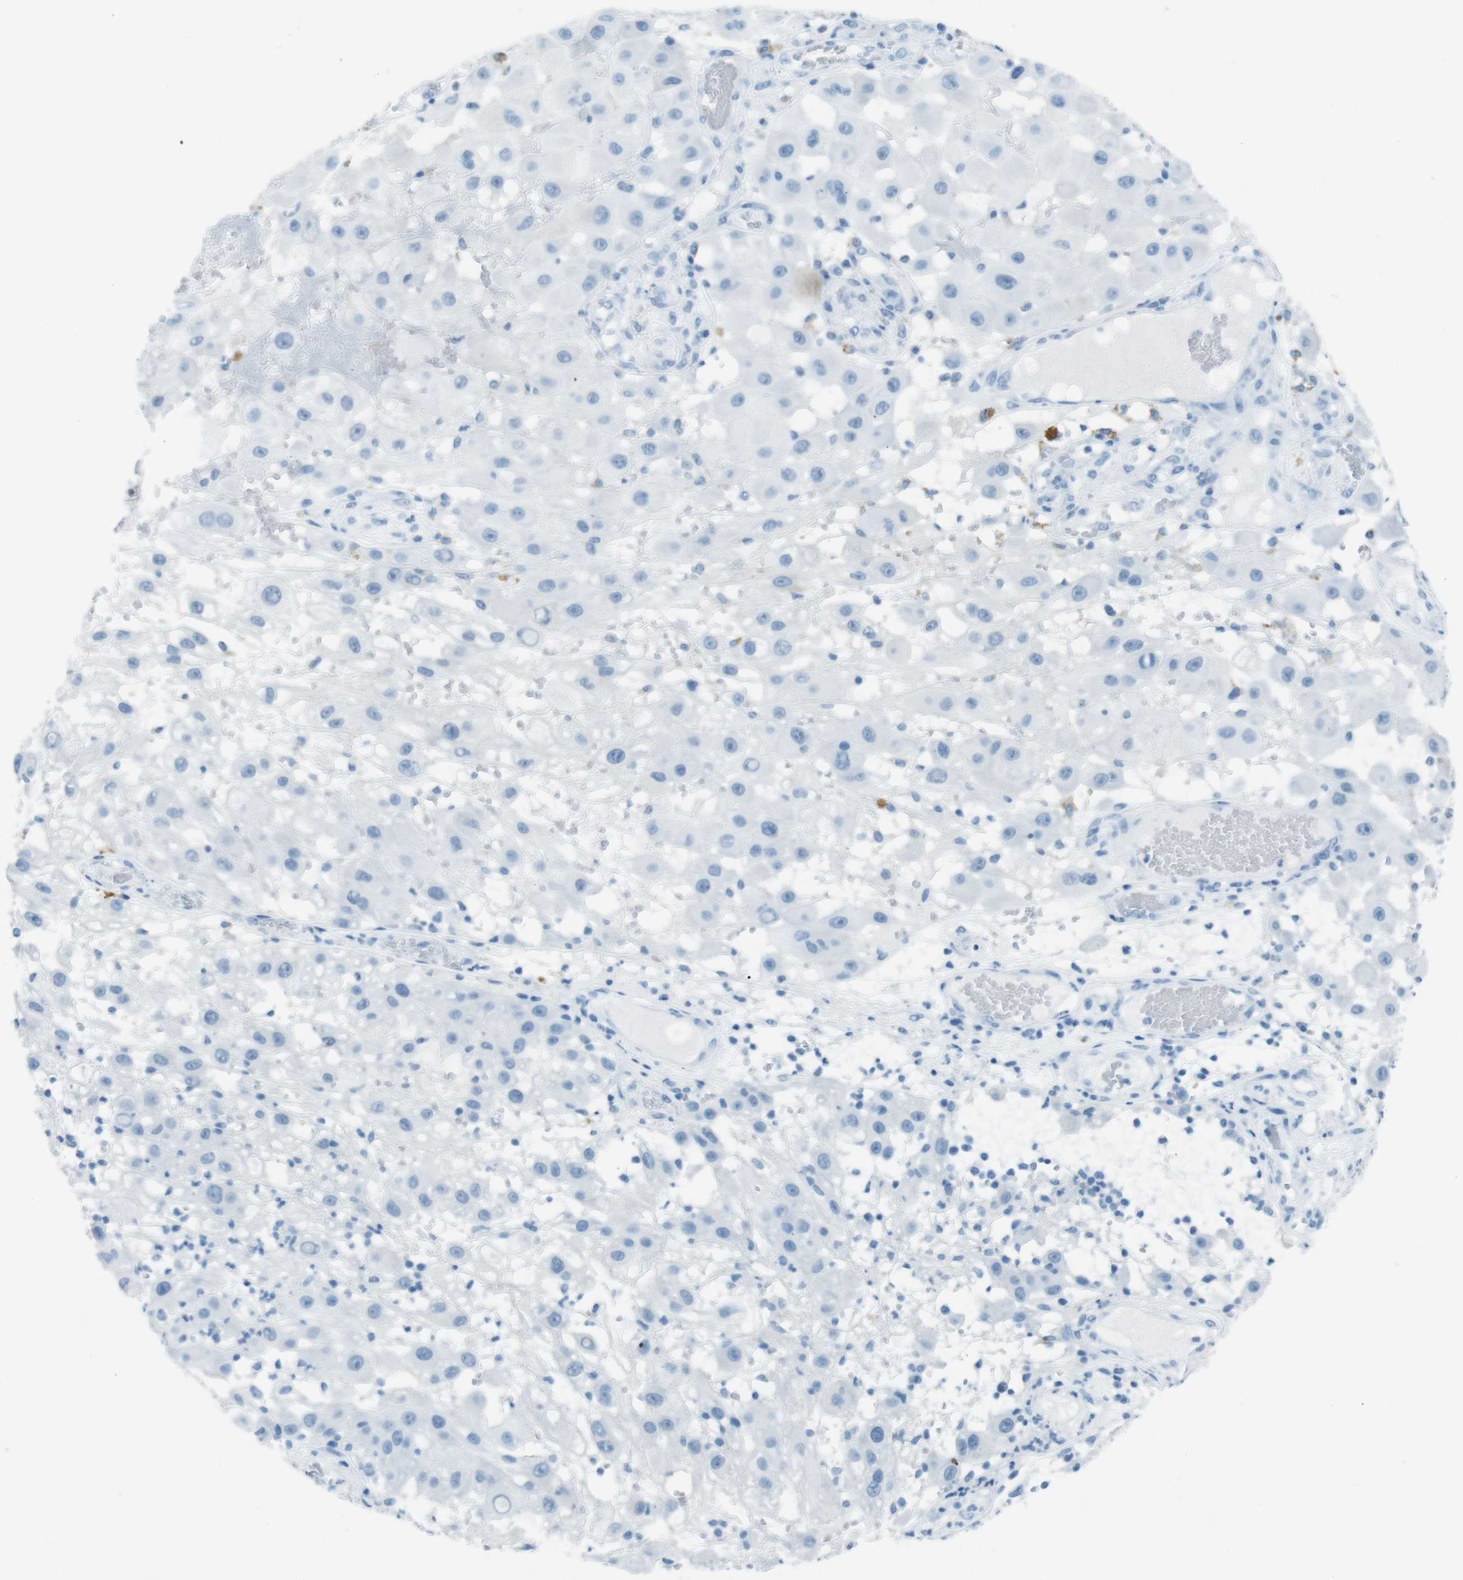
{"staining": {"intensity": "negative", "quantity": "none", "location": "none"}, "tissue": "melanoma", "cell_type": "Tumor cells", "image_type": "cancer", "snomed": [{"axis": "morphology", "description": "Malignant melanoma, NOS"}, {"axis": "topography", "description": "Skin"}], "caption": "High magnification brightfield microscopy of malignant melanoma stained with DAB (brown) and counterstained with hematoxylin (blue): tumor cells show no significant positivity. The staining is performed using DAB brown chromogen with nuclei counter-stained in using hematoxylin.", "gene": "TMEM207", "patient": {"sex": "female", "age": 81}}